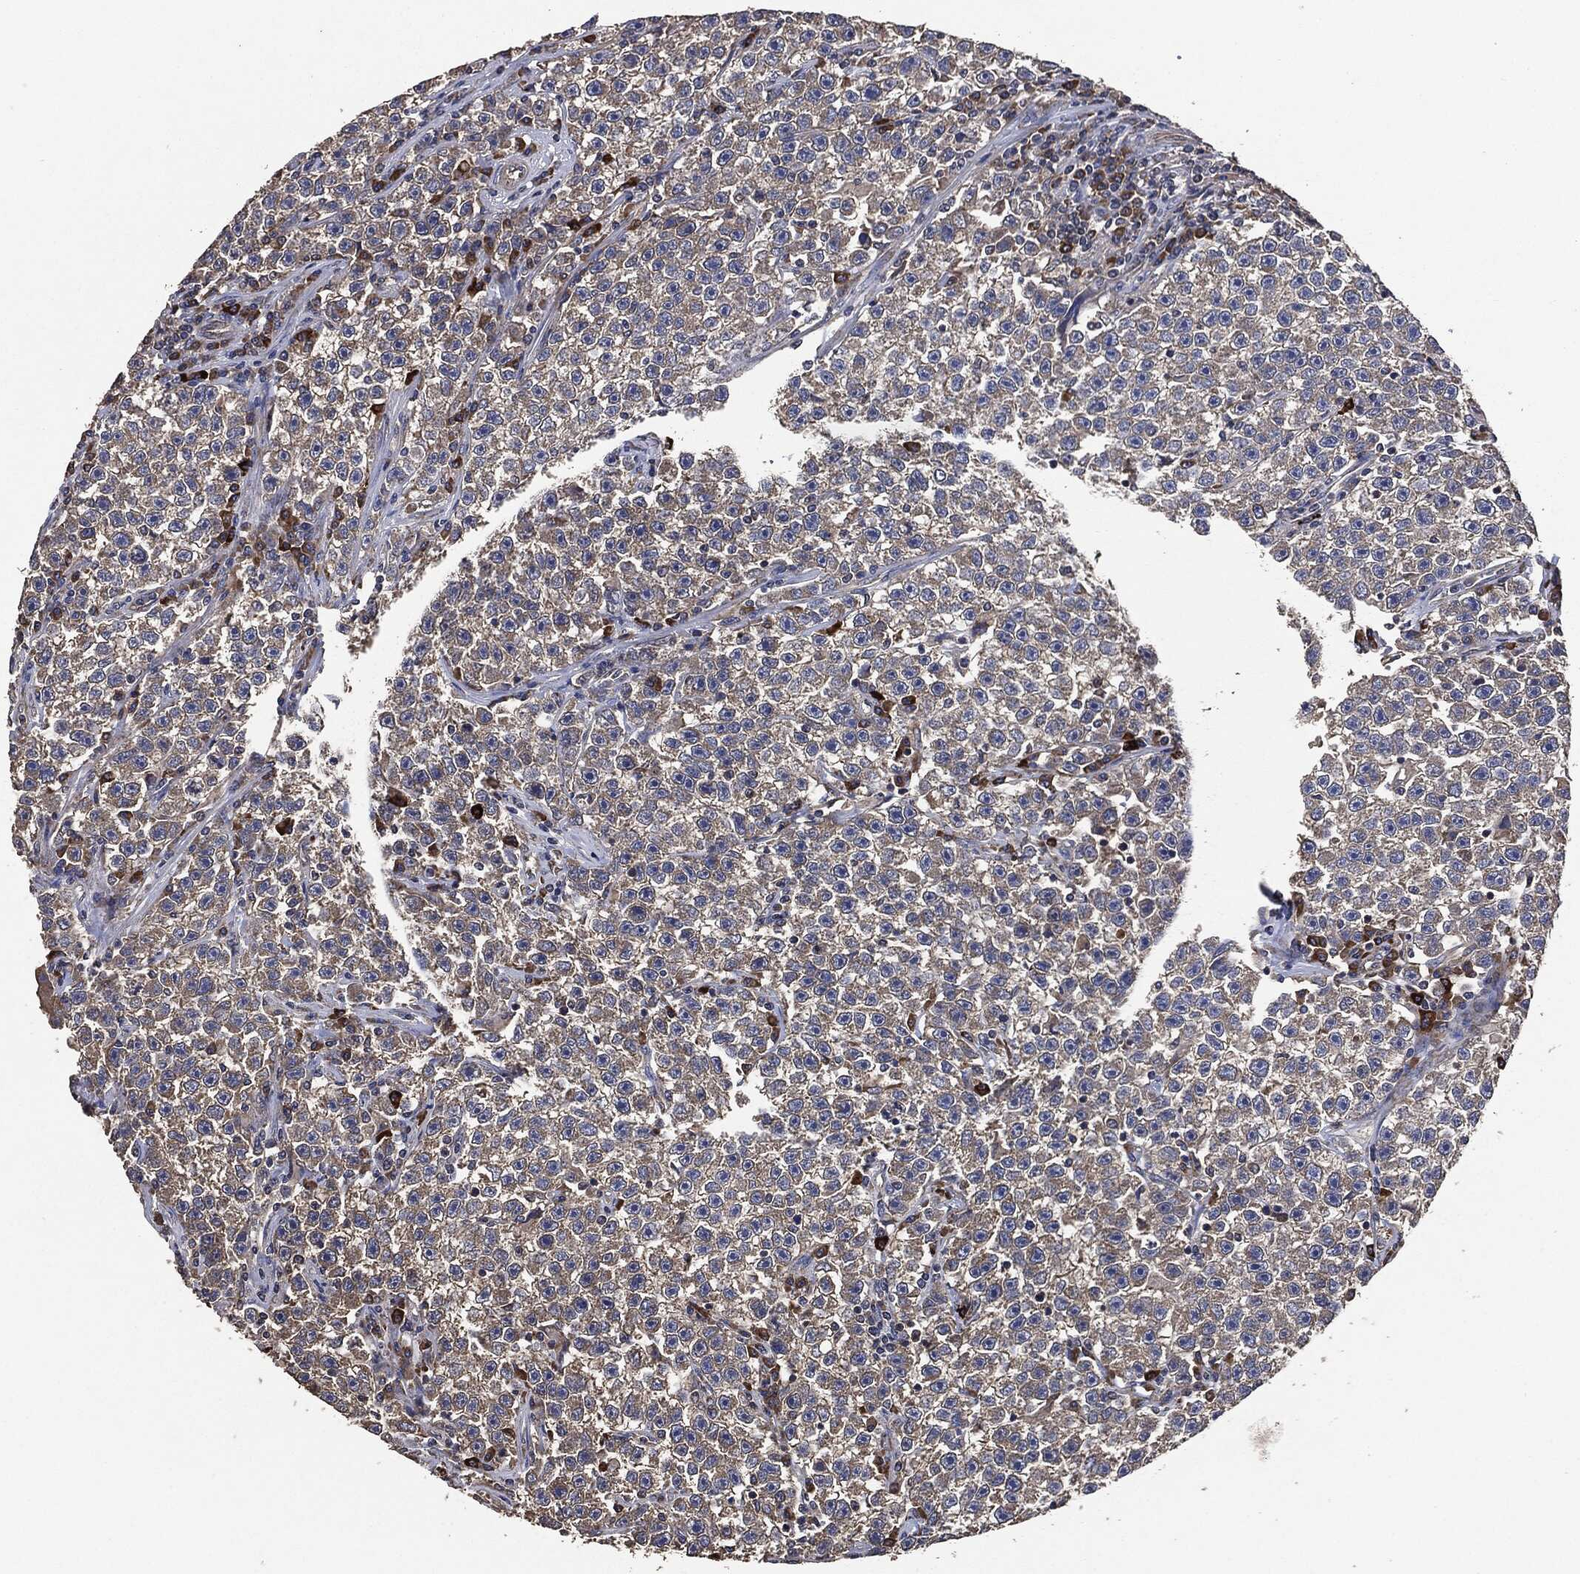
{"staining": {"intensity": "weak", "quantity": "25%-75%", "location": "cytoplasmic/membranous"}, "tissue": "testis cancer", "cell_type": "Tumor cells", "image_type": "cancer", "snomed": [{"axis": "morphology", "description": "Seminoma, NOS"}, {"axis": "topography", "description": "Testis"}], "caption": "DAB immunohistochemical staining of seminoma (testis) exhibits weak cytoplasmic/membranous protein staining in about 25%-75% of tumor cells.", "gene": "STK3", "patient": {"sex": "male", "age": 22}}